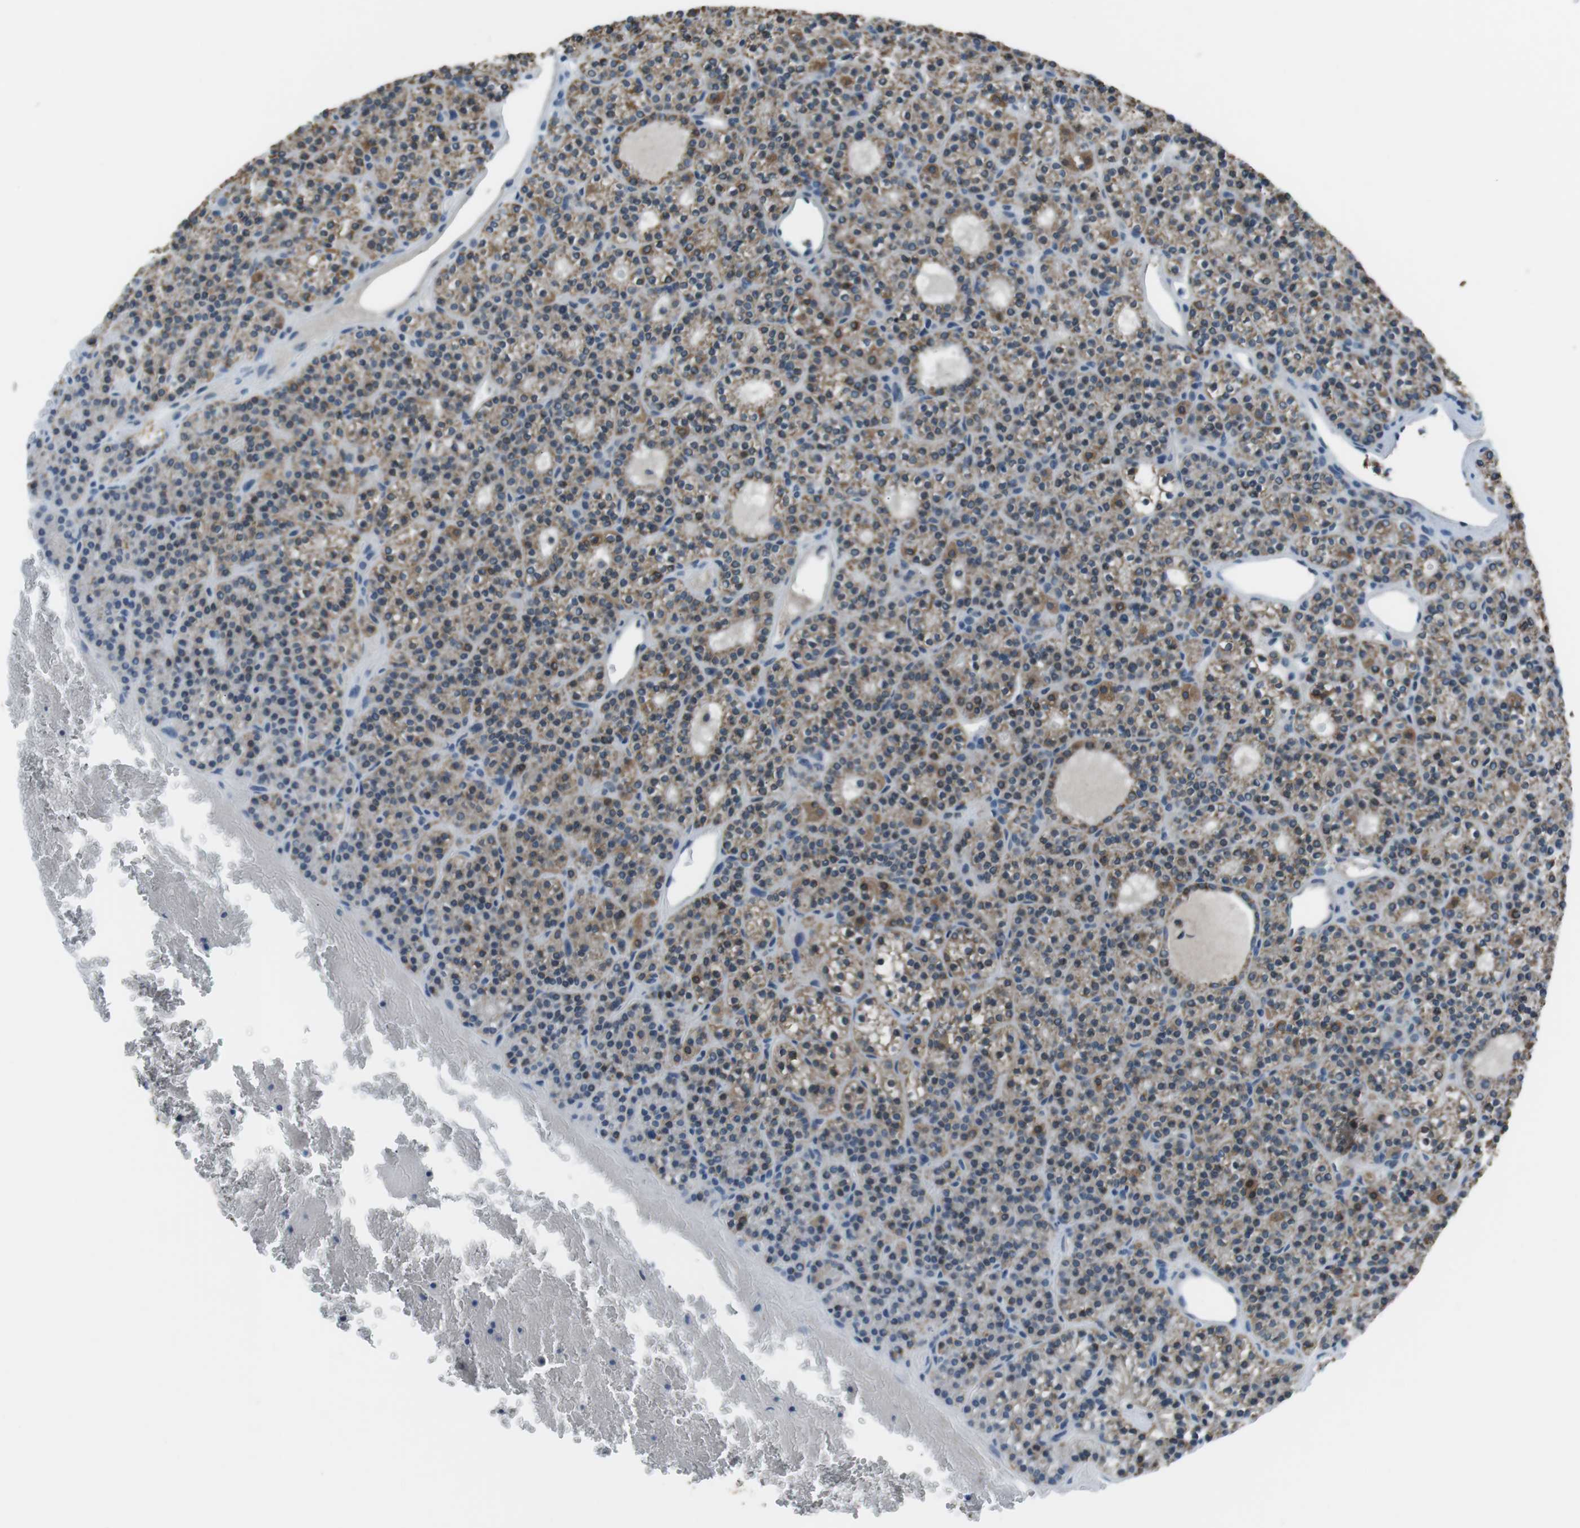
{"staining": {"intensity": "moderate", "quantity": ">75%", "location": "cytoplasmic/membranous"}, "tissue": "parathyroid gland", "cell_type": "Glandular cells", "image_type": "normal", "snomed": [{"axis": "morphology", "description": "Normal tissue, NOS"}, {"axis": "morphology", "description": "Adenoma, NOS"}, {"axis": "topography", "description": "Parathyroid gland"}], "caption": "This is a histology image of IHC staining of benign parathyroid gland, which shows moderate staining in the cytoplasmic/membranous of glandular cells.", "gene": "FAM3B", "patient": {"sex": "female", "age": 64}}